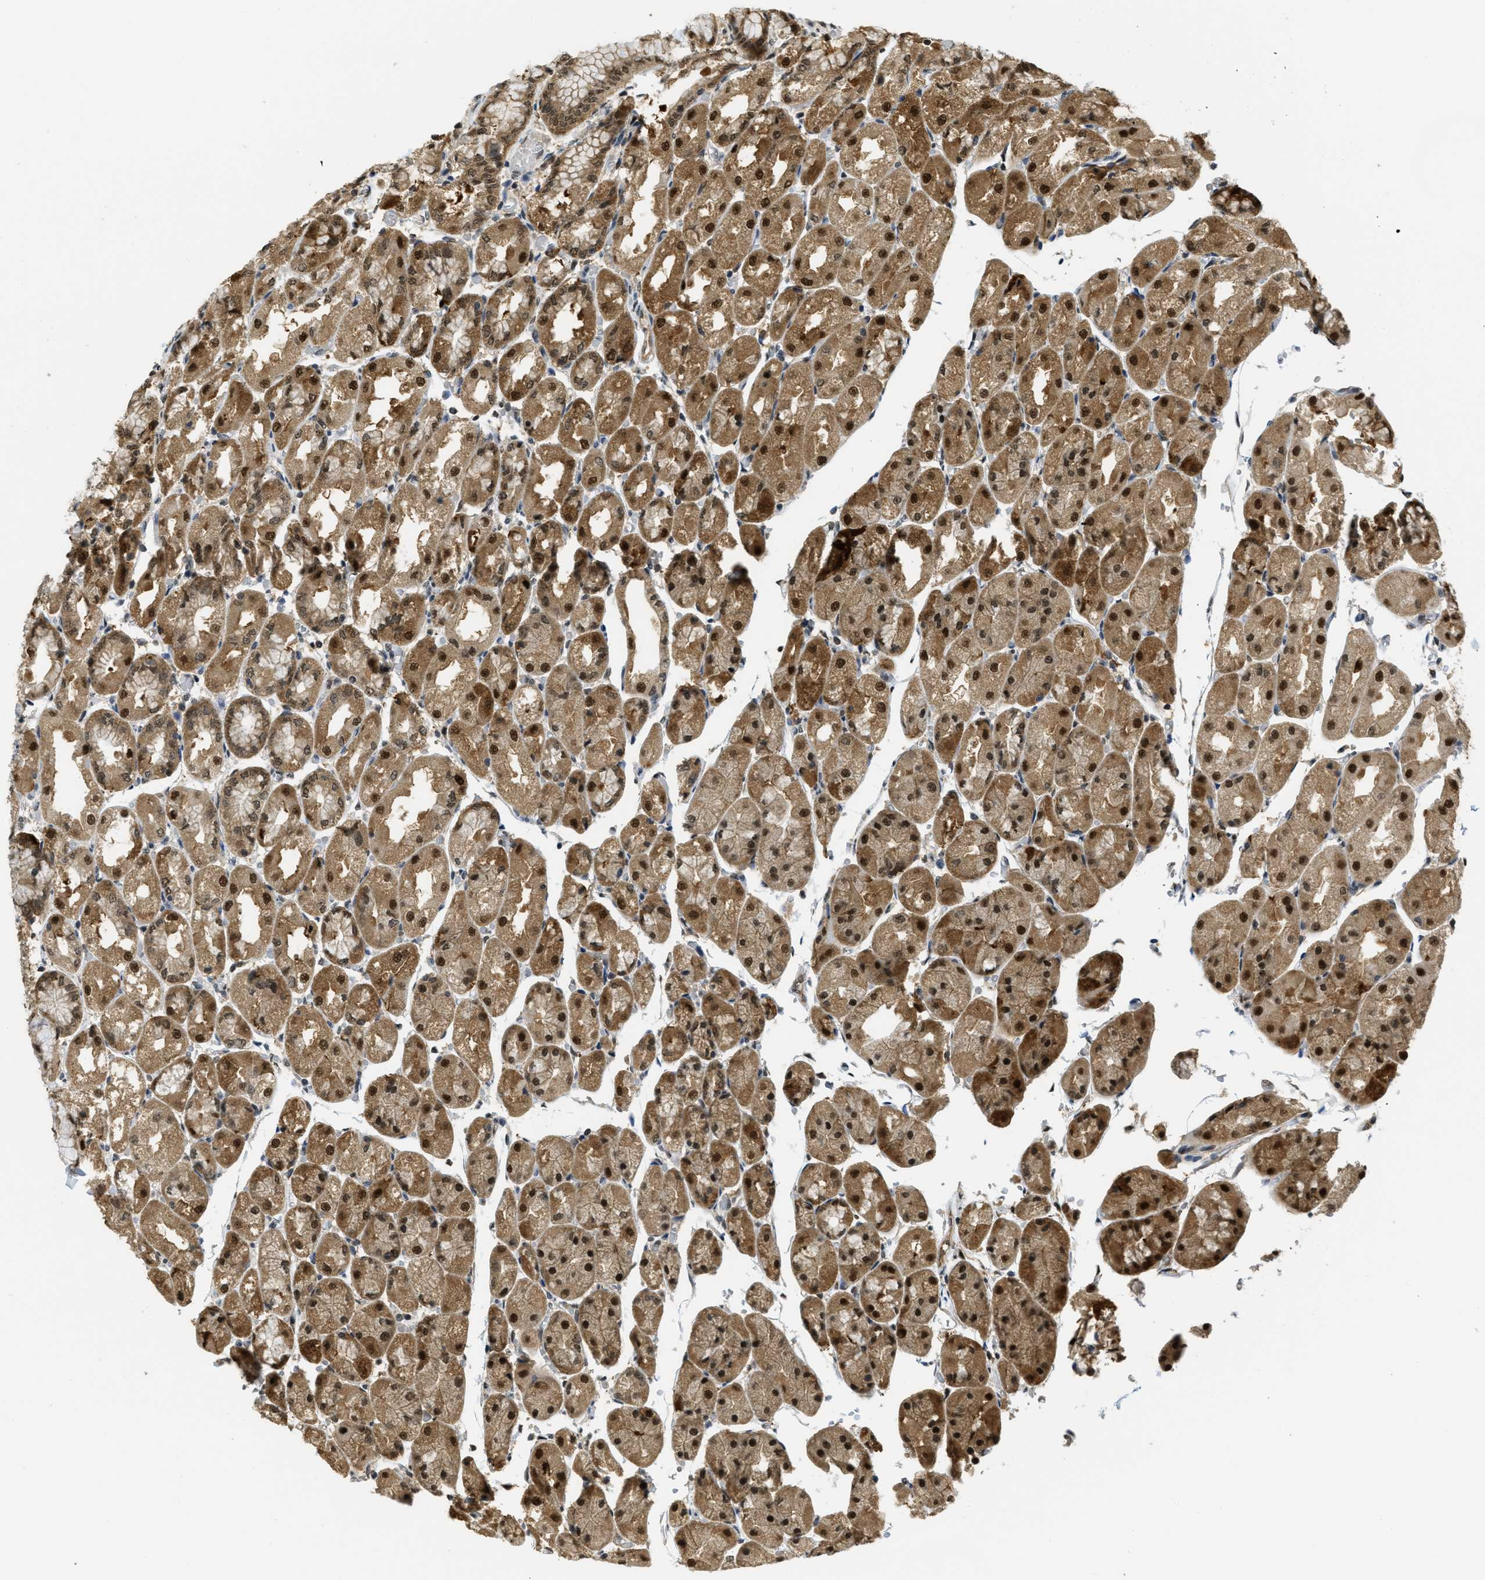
{"staining": {"intensity": "strong", "quantity": ">75%", "location": "cytoplasmic/membranous,nuclear"}, "tissue": "stomach", "cell_type": "Glandular cells", "image_type": "normal", "snomed": [{"axis": "morphology", "description": "Normal tissue, NOS"}, {"axis": "topography", "description": "Stomach, upper"}], "caption": "Benign stomach shows strong cytoplasmic/membranous,nuclear positivity in approximately >75% of glandular cells, visualized by immunohistochemistry.", "gene": "PSMC5", "patient": {"sex": "male", "age": 72}}